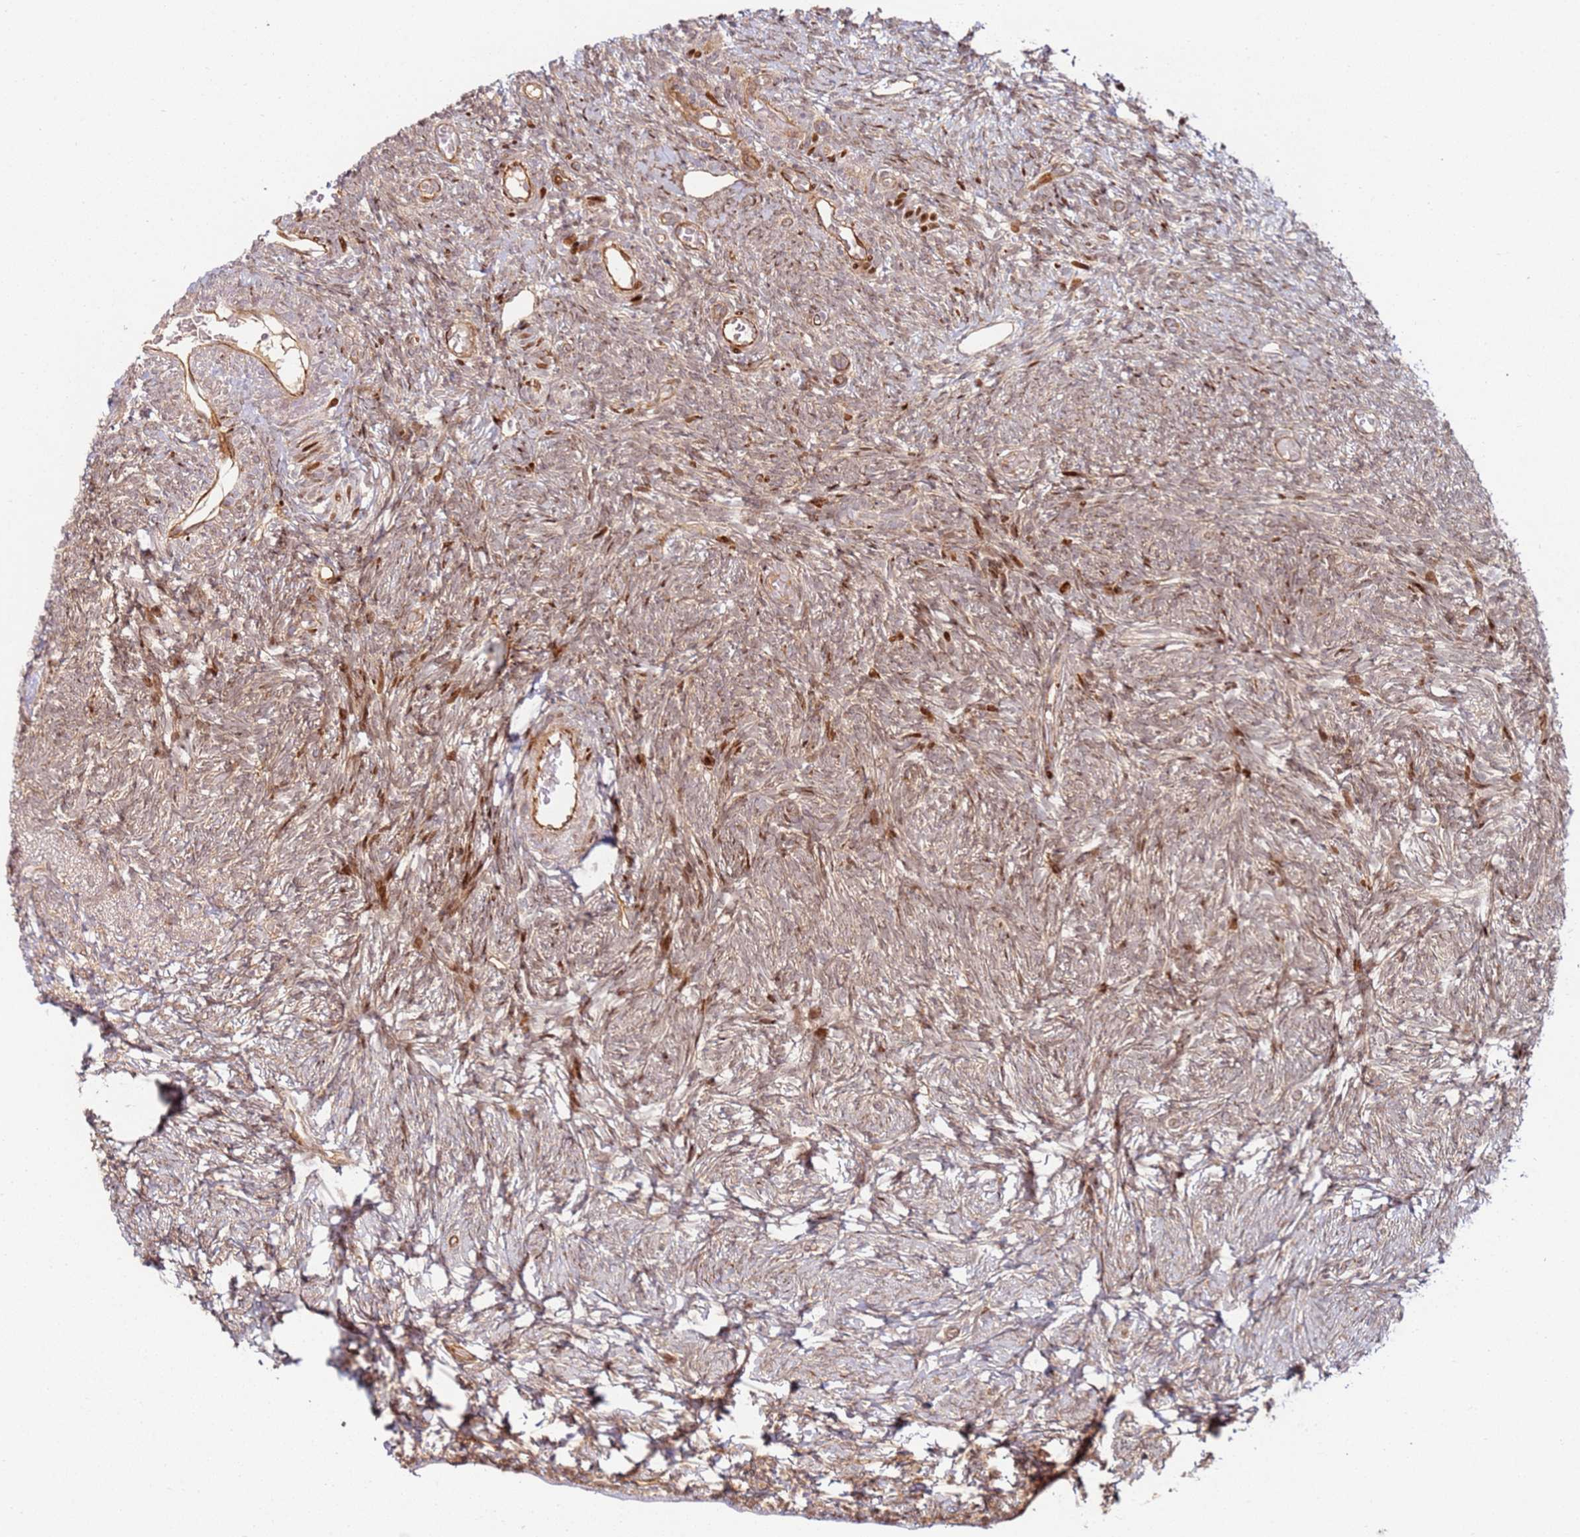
{"staining": {"intensity": "moderate", "quantity": "25%-75%", "location": "cytoplasmic/membranous,nuclear"}, "tissue": "ovary", "cell_type": "Ovarian stroma cells", "image_type": "normal", "snomed": [{"axis": "morphology", "description": "Normal tissue, NOS"}, {"axis": "topography", "description": "Ovary"}], "caption": "A brown stain shows moderate cytoplasmic/membranous,nuclear positivity of a protein in ovarian stroma cells of unremarkable human ovary.", "gene": "TMEM233", "patient": {"sex": "female", "age": 39}}